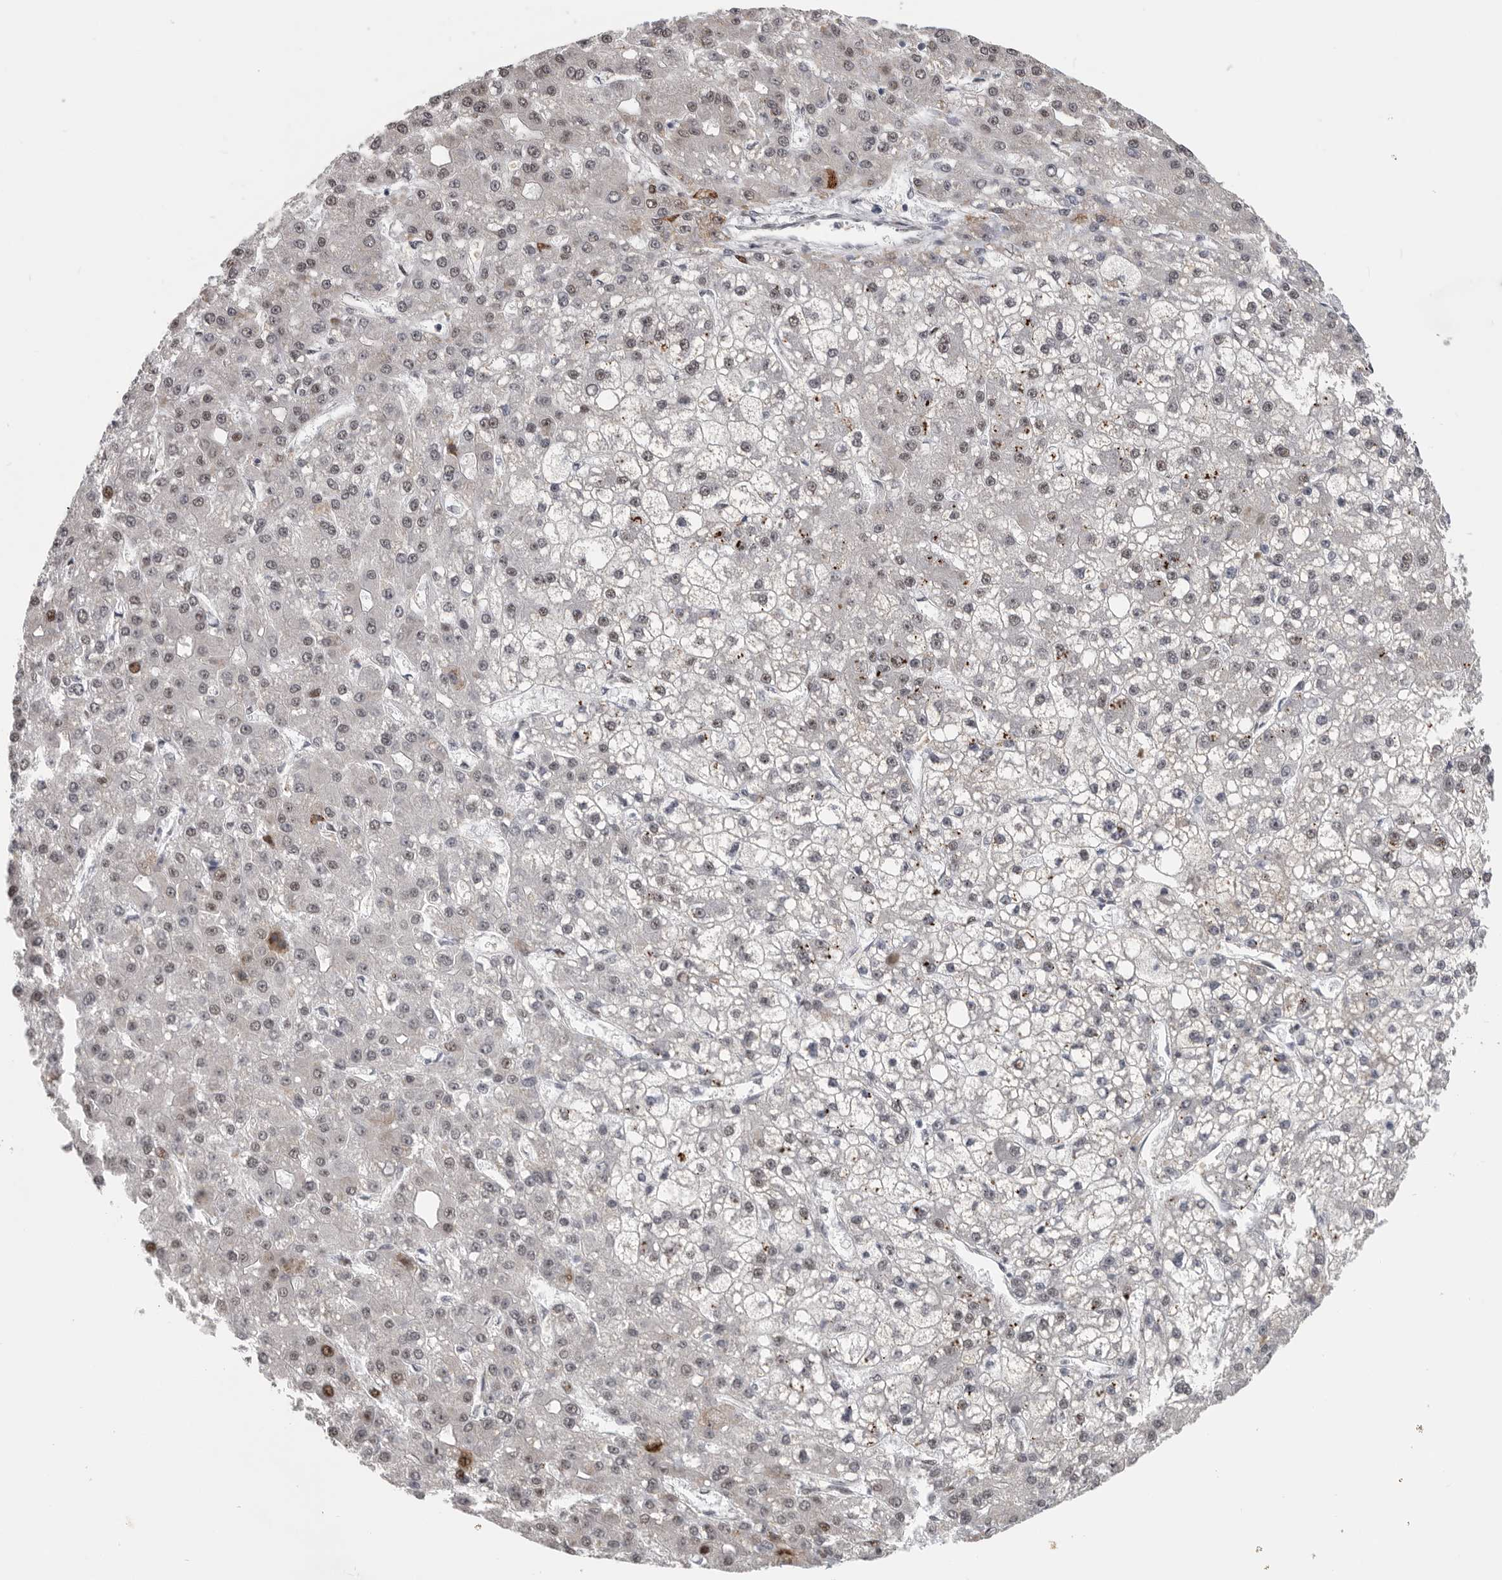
{"staining": {"intensity": "weak", "quantity": "25%-75%", "location": "cytoplasmic/membranous,nuclear"}, "tissue": "liver cancer", "cell_type": "Tumor cells", "image_type": "cancer", "snomed": [{"axis": "morphology", "description": "Carcinoma, Hepatocellular, NOS"}, {"axis": "topography", "description": "Liver"}], "caption": "Weak cytoplasmic/membranous and nuclear staining for a protein is identified in approximately 25%-75% of tumor cells of liver hepatocellular carcinoma using immunohistochemistry.", "gene": "PCMTD1", "patient": {"sex": "male", "age": 67}}